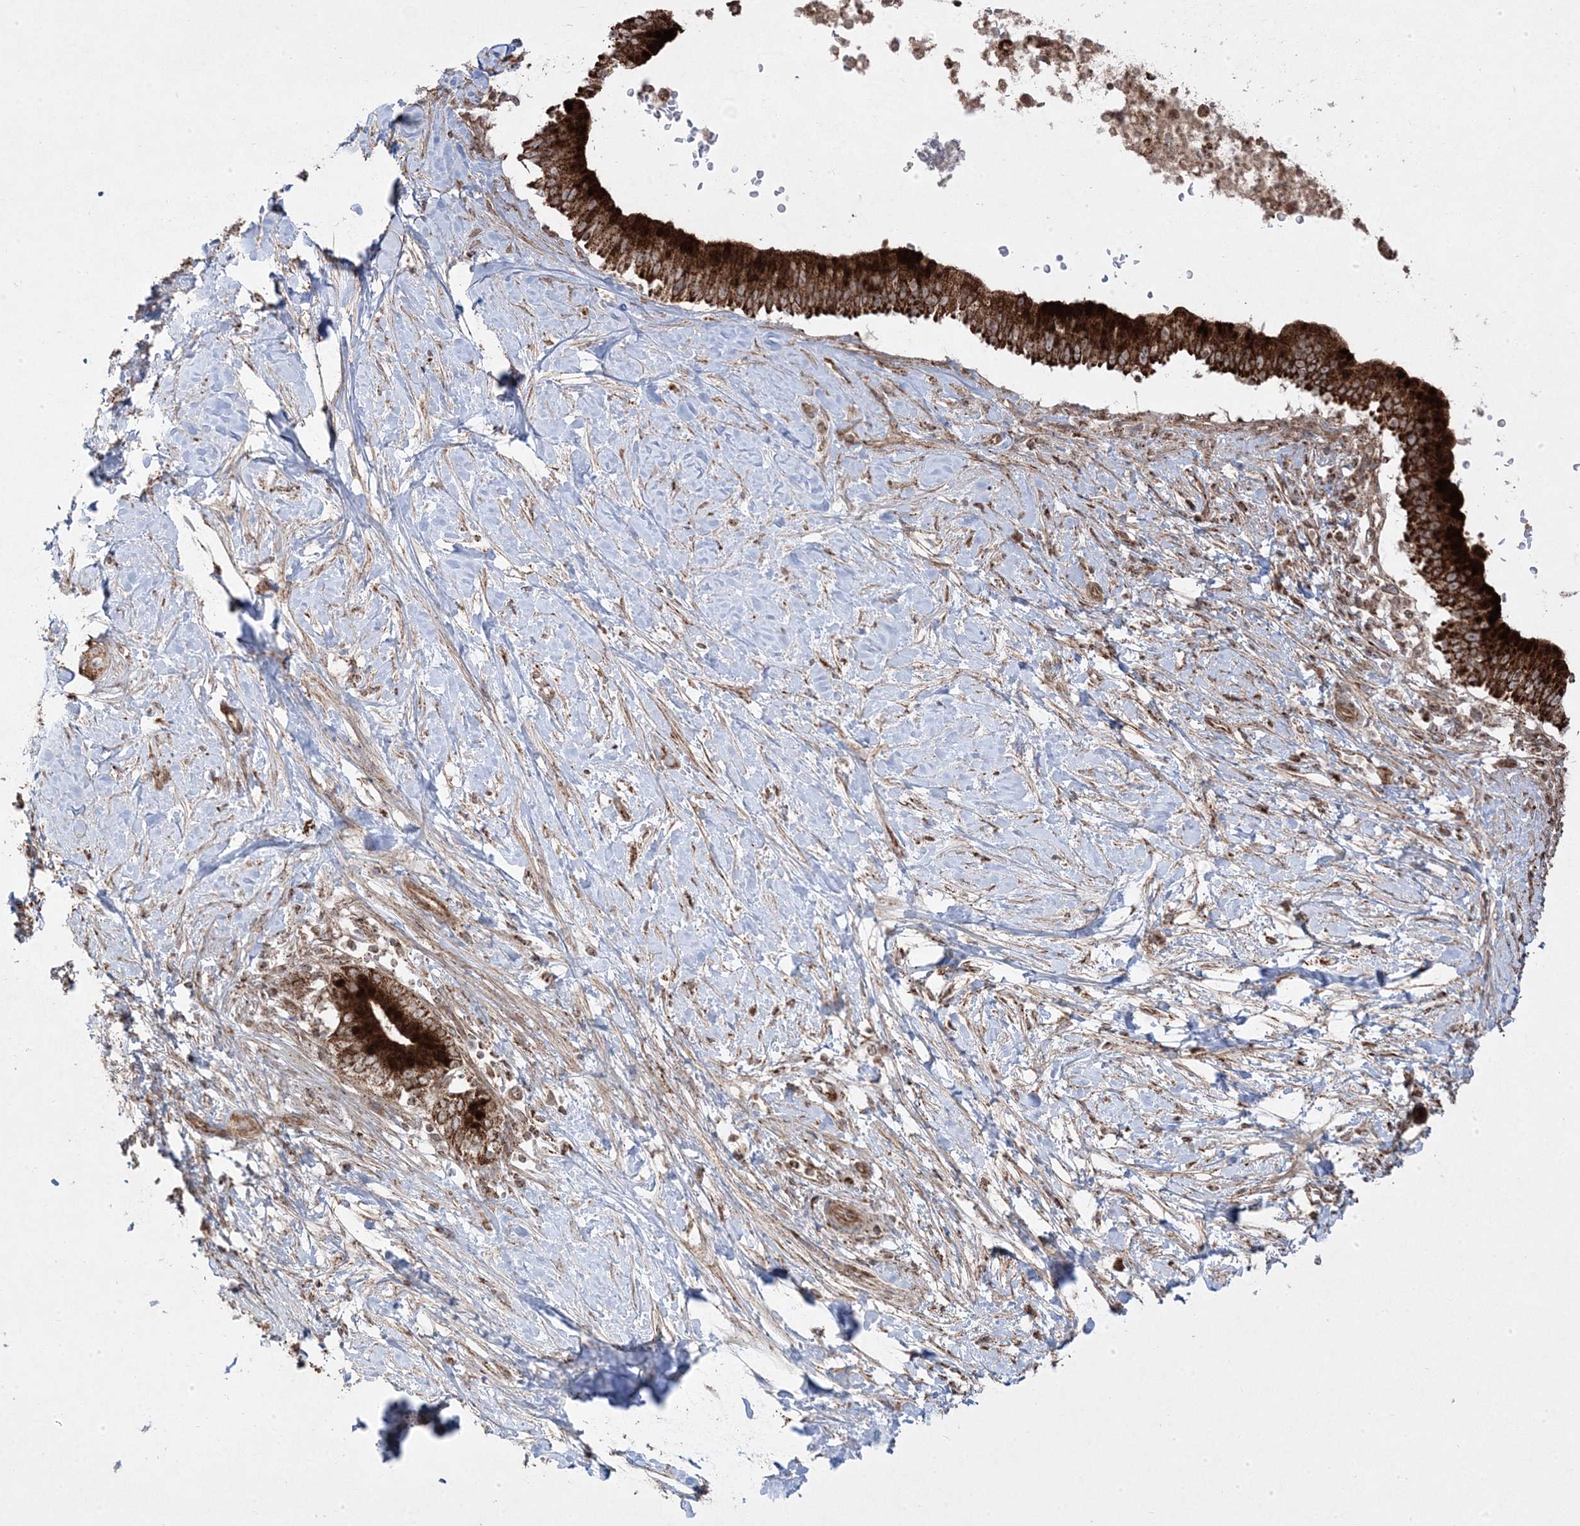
{"staining": {"intensity": "strong", "quantity": ">75%", "location": "cytoplasmic/membranous"}, "tissue": "pancreatic cancer", "cell_type": "Tumor cells", "image_type": "cancer", "snomed": [{"axis": "morphology", "description": "Adenocarcinoma, NOS"}, {"axis": "topography", "description": "Pancreas"}], "caption": "A histopathology image showing strong cytoplasmic/membranous staining in approximately >75% of tumor cells in pancreatic cancer, as visualized by brown immunohistochemical staining.", "gene": "CLUAP1", "patient": {"sex": "male", "age": 68}}